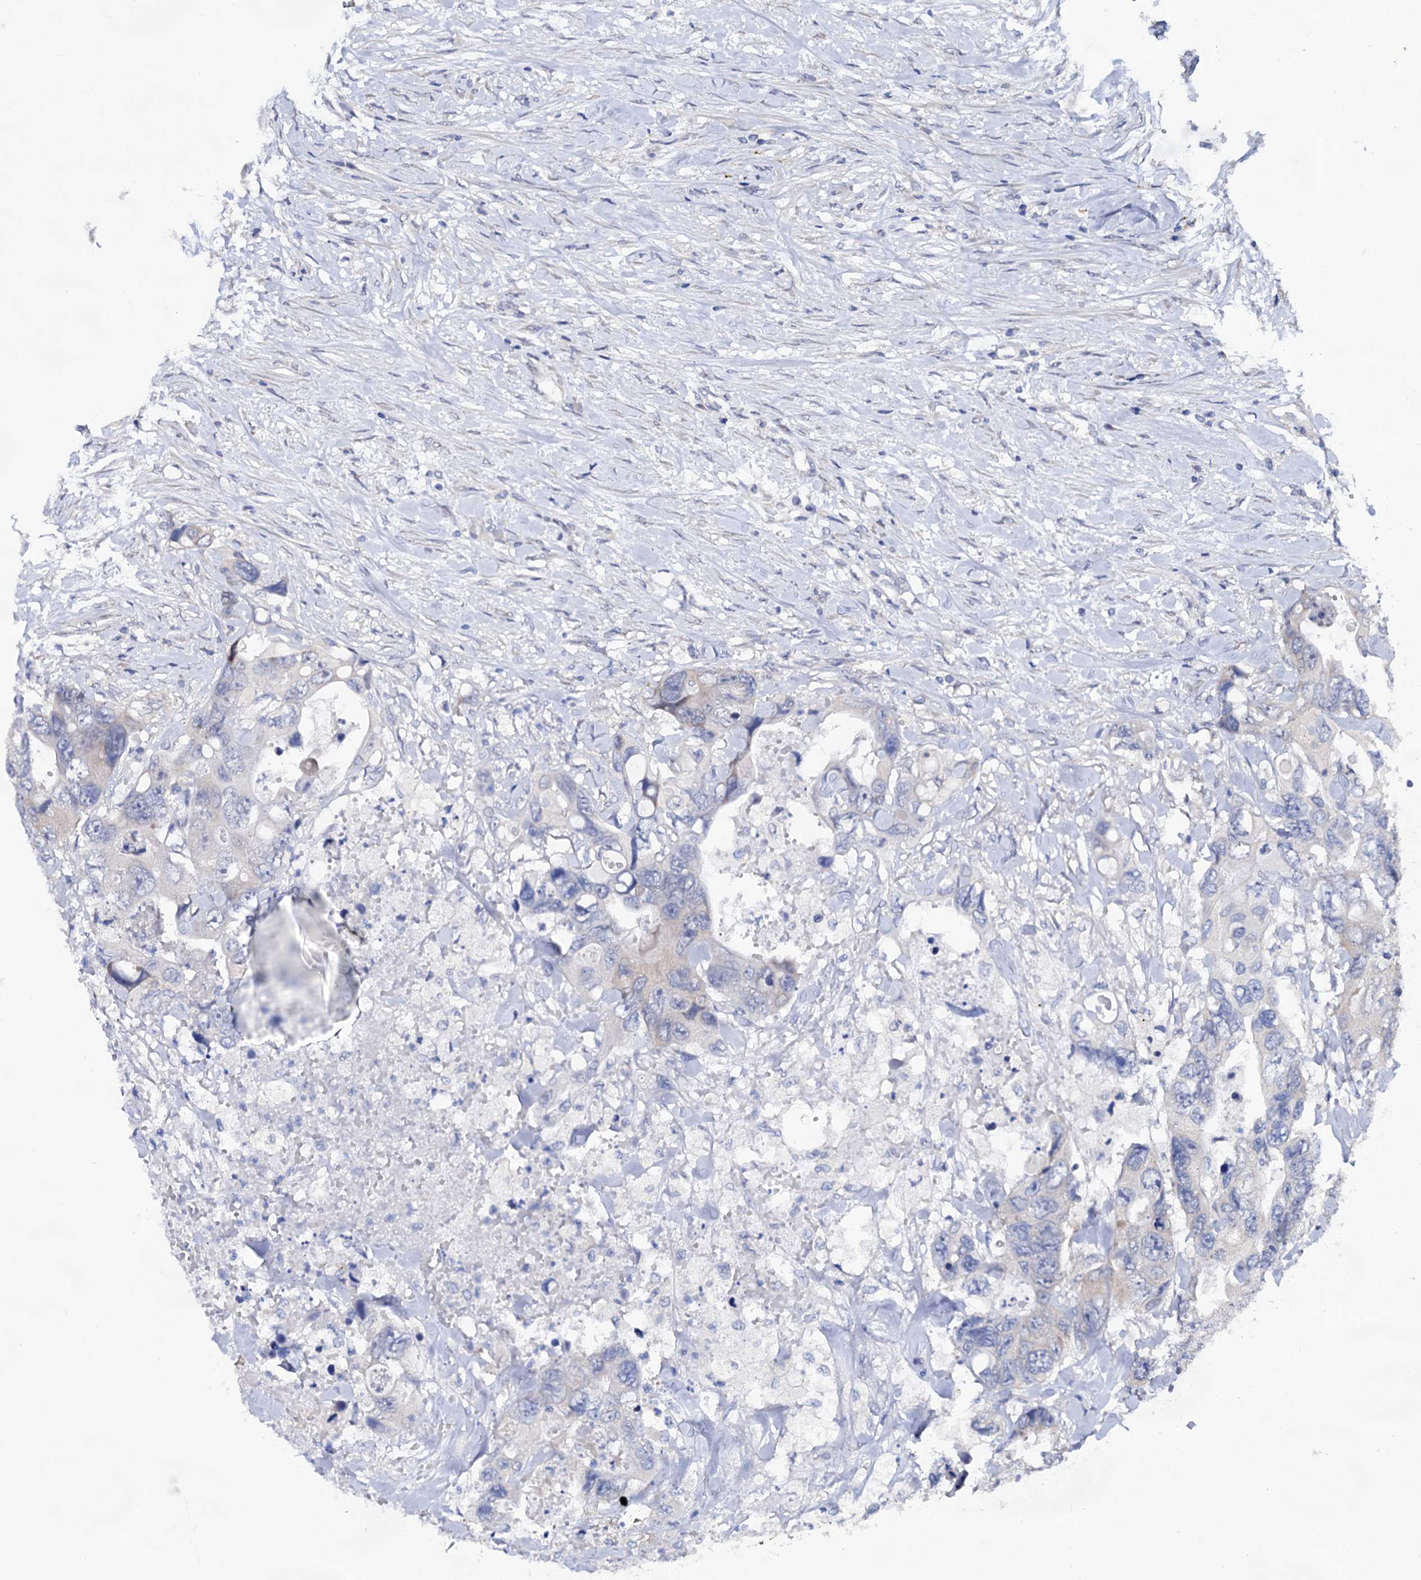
{"staining": {"intensity": "negative", "quantity": "none", "location": "none"}, "tissue": "colorectal cancer", "cell_type": "Tumor cells", "image_type": "cancer", "snomed": [{"axis": "morphology", "description": "Adenocarcinoma, NOS"}, {"axis": "topography", "description": "Rectum"}], "caption": "Histopathology image shows no significant protein staining in tumor cells of adenocarcinoma (colorectal).", "gene": "CAPRIN2", "patient": {"sex": "male", "age": 57}}